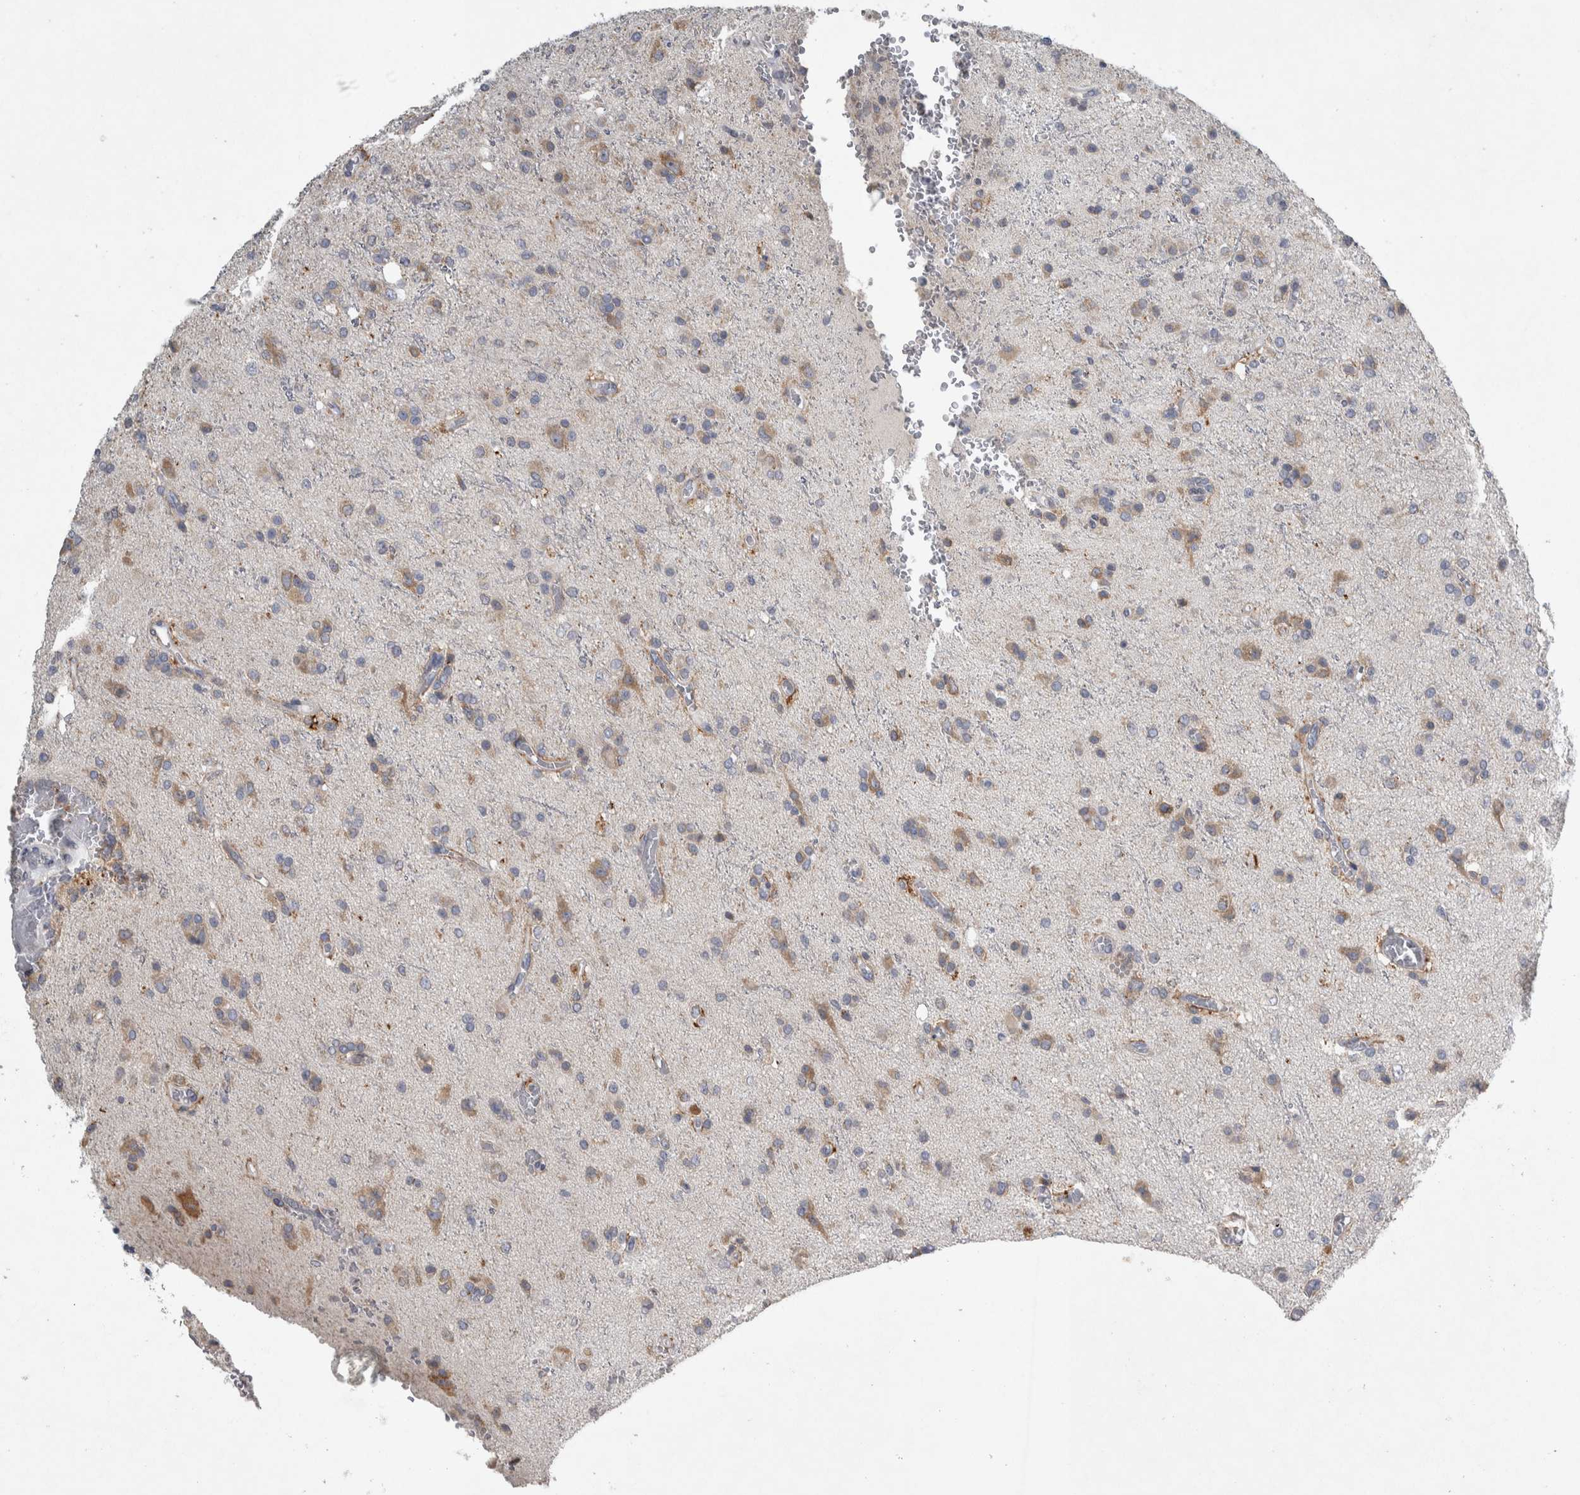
{"staining": {"intensity": "weak", "quantity": "25%-75%", "location": "cytoplasmic/membranous"}, "tissue": "glioma", "cell_type": "Tumor cells", "image_type": "cancer", "snomed": [{"axis": "morphology", "description": "Glioma, malignant, High grade"}, {"axis": "topography", "description": "Brain"}], "caption": "Immunohistochemical staining of human high-grade glioma (malignant) shows weak cytoplasmic/membranous protein expression in approximately 25%-75% of tumor cells.", "gene": "SIGMAR1", "patient": {"sex": "male", "age": 47}}